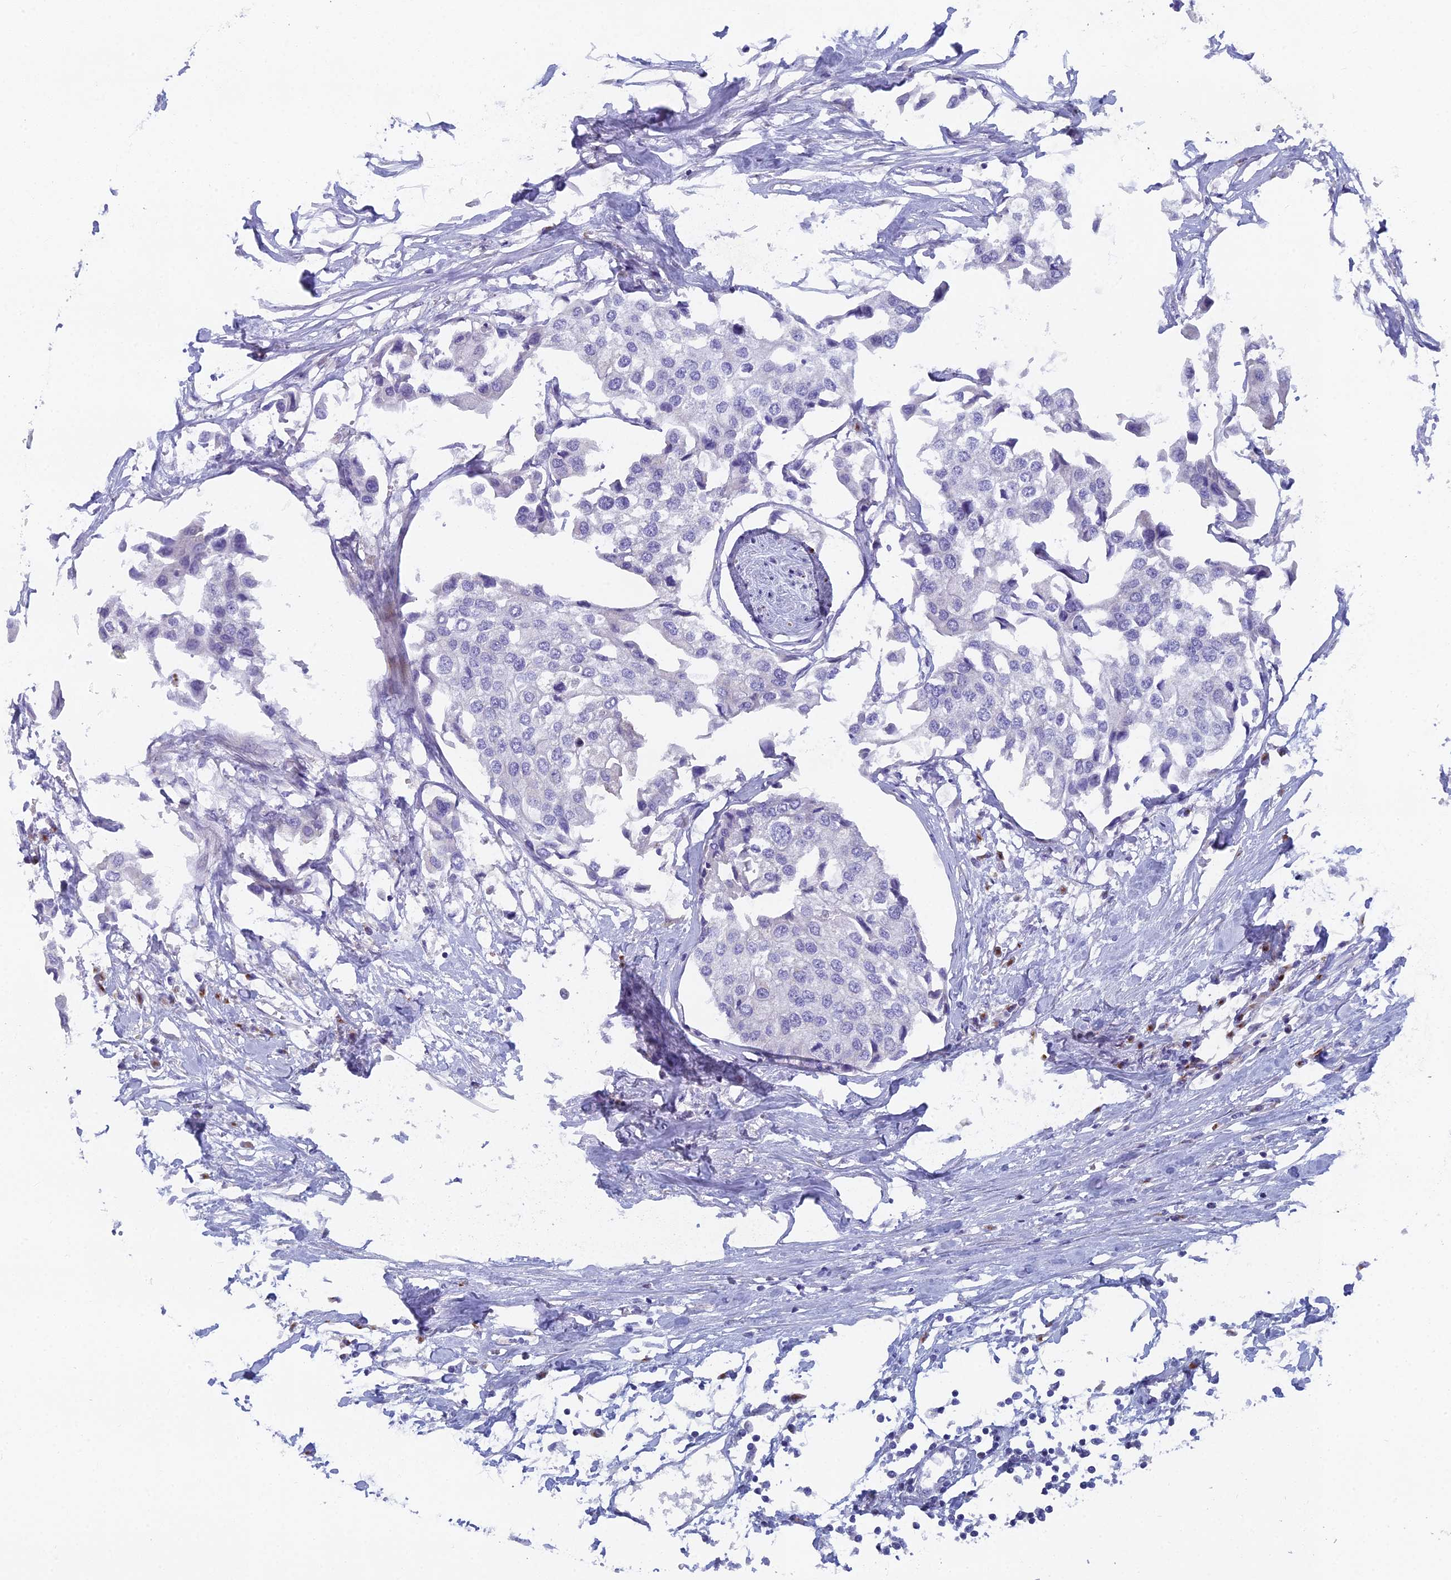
{"staining": {"intensity": "negative", "quantity": "none", "location": "none"}, "tissue": "urothelial cancer", "cell_type": "Tumor cells", "image_type": "cancer", "snomed": [{"axis": "morphology", "description": "Urothelial carcinoma, High grade"}, {"axis": "topography", "description": "Urinary bladder"}], "caption": "IHC of urothelial carcinoma (high-grade) demonstrates no expression in tumor cells. (DAB (3,3'-diaminobenzidine) immunohistochemistry, high magnification).", "gene": "B9D2", "patient": {"sex": "male", "age": 64}}